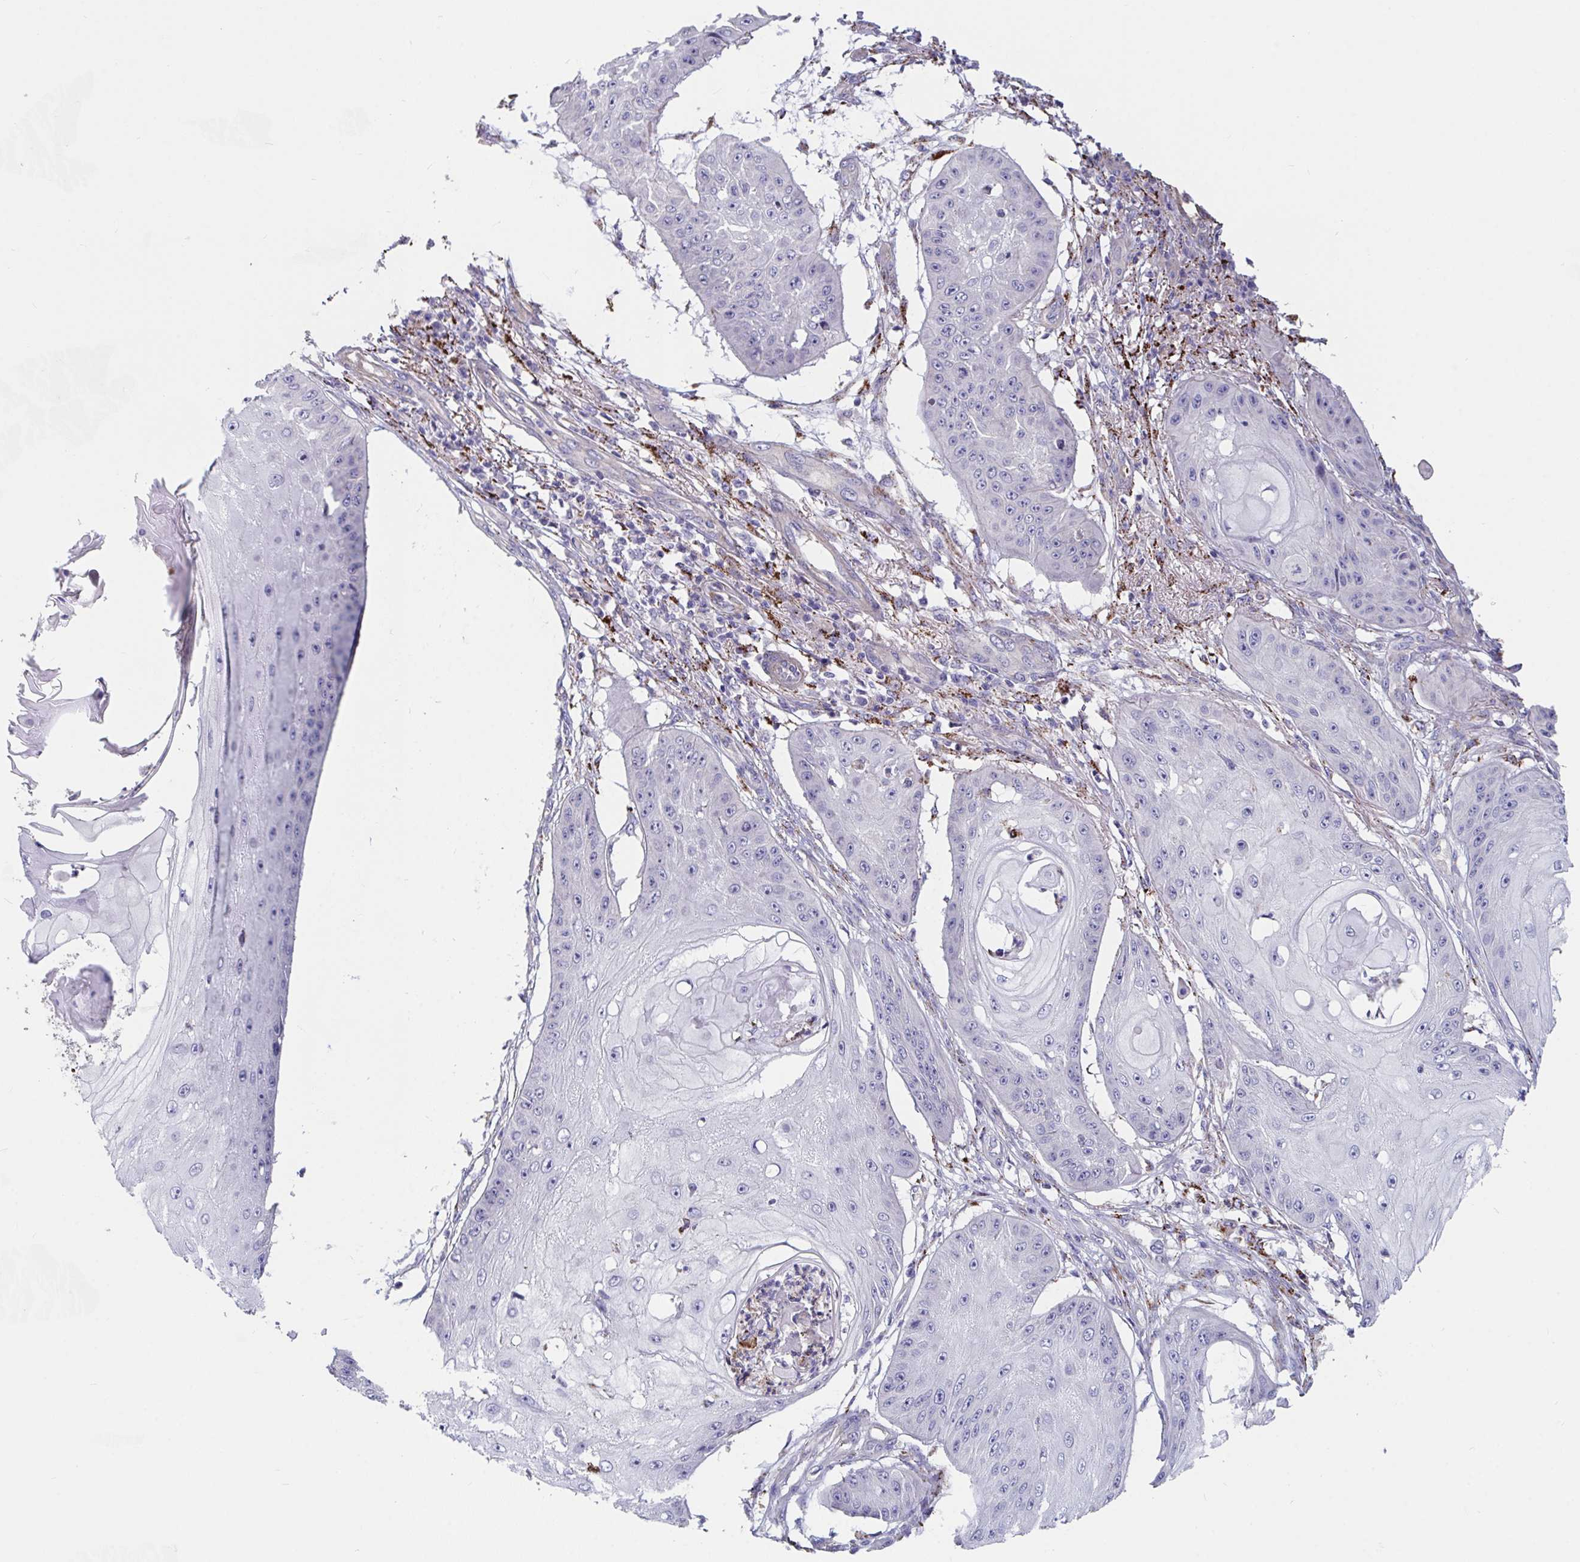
{"staining": {"intensity": "negative", "quantity": "none", "location": "none"}, "tissue": "skin cancer", "cell_type": "Tumor cells", "image_type": "cancer", "snomed": [{"axis": "morphology", "description": "Squamous cell carcinoma, NOS"}, {"axis": "topography", "description": "Skin"}], "caption": "Immunohistochemistry (IHC) of squamous cell carcinoma (skin) shows no expression in tumor cells. Brightfield microscopy of immunohistochemistry stained with DAB (3,3'-diaminobenzidine) (brown) and hematoxylin (blue), captured at high magnification.", "gene": "FAM156B", "patient": {"sex": "male", "age": 70}}